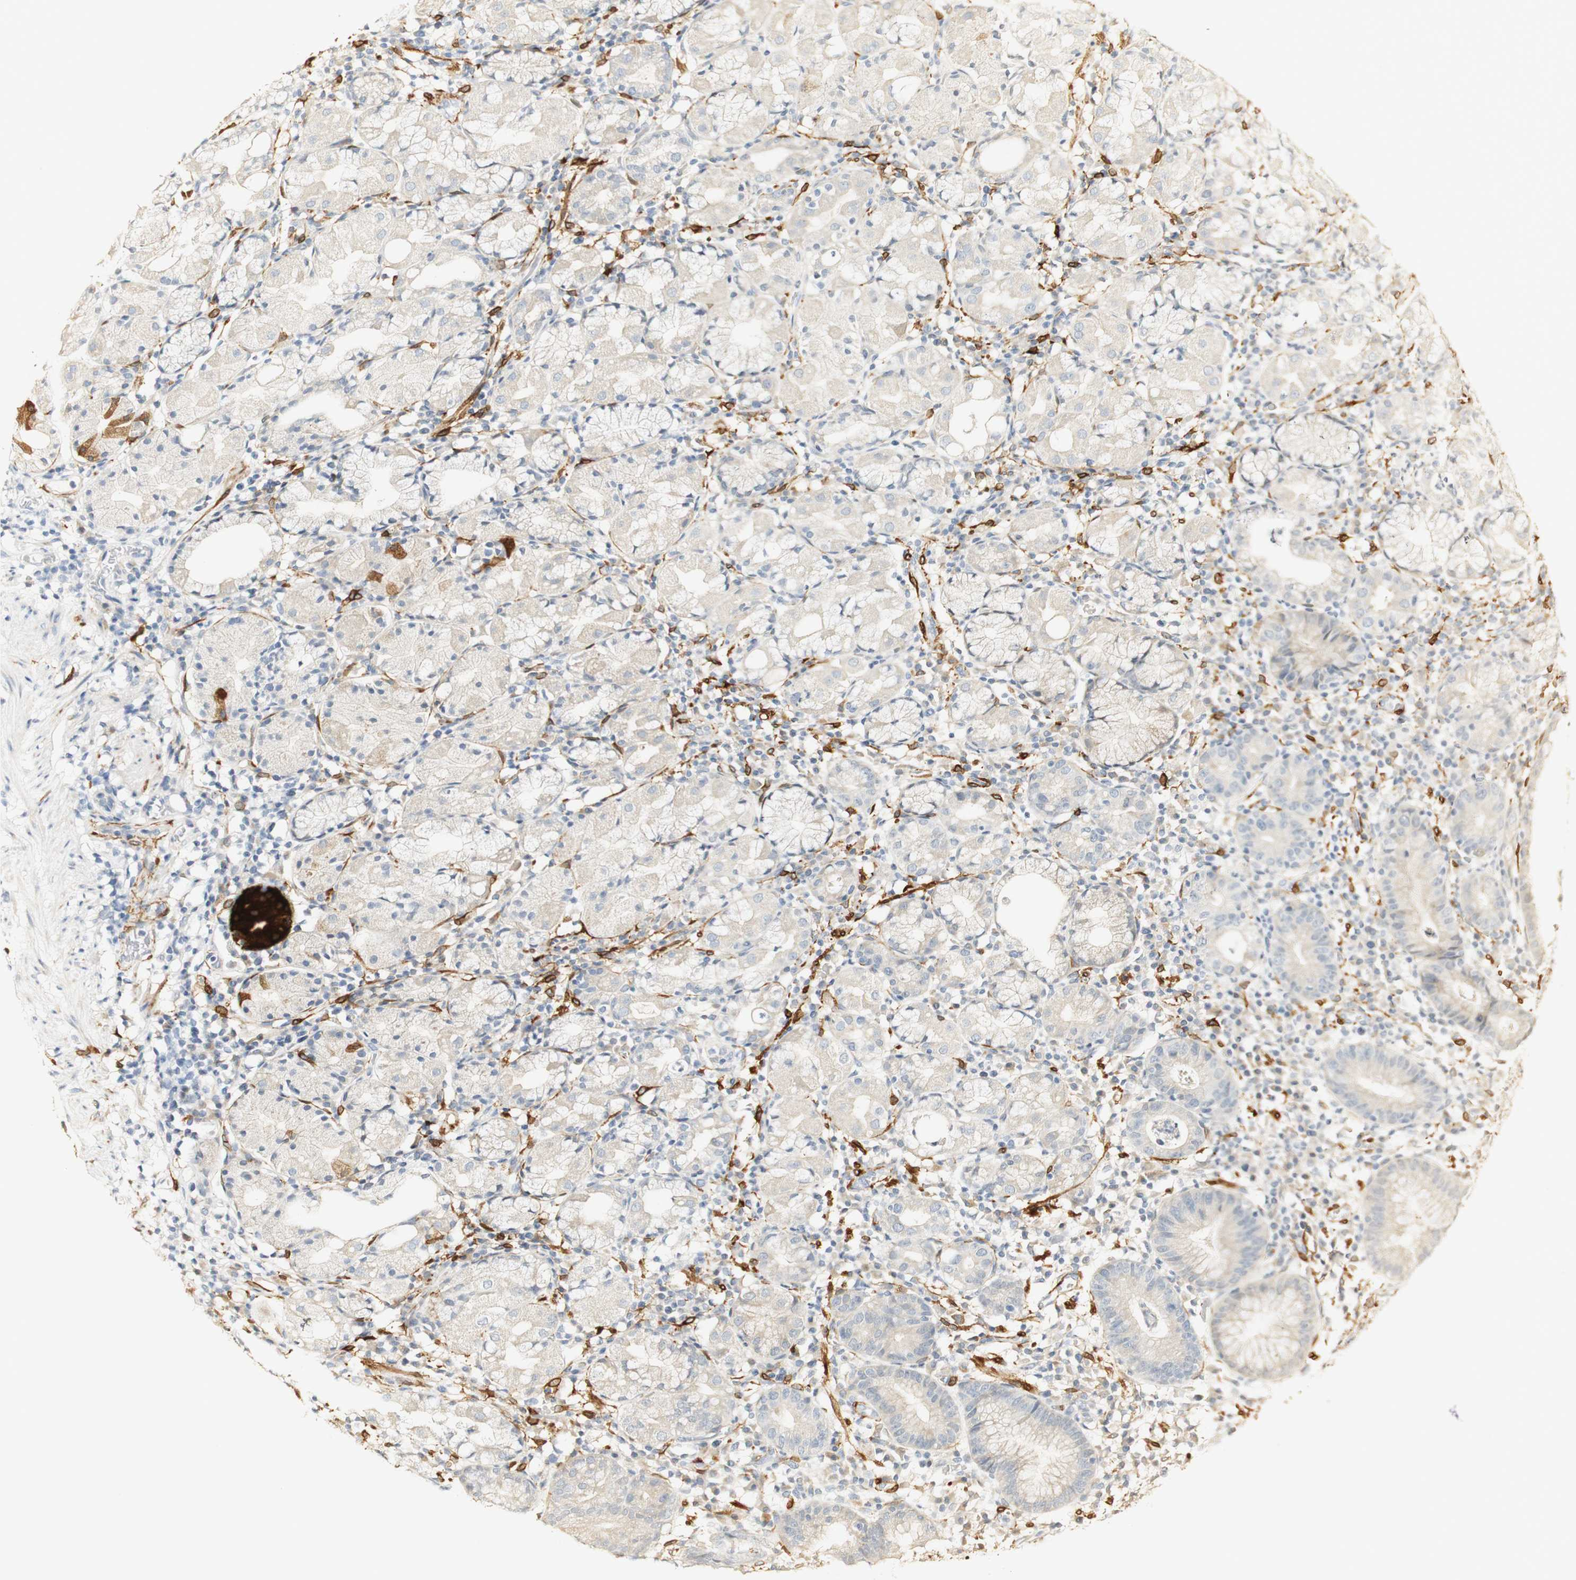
{"staining": {"intensity": "negative", "quantity": "none", "location": "none"}, "tissue": "stomach", "cell_type": "Glandular cells", "image_type": "normal", "snomed": [{"axis": "morphology", "description": "Normal tissue, NOS"}, {"axis": "topography", "description": "Stomach"}, {"axis": "topography", "description": "Stomach, lower"}], "caption": "The IHC histopathology image has no significant positivity in glandular cells of stomach. Brightfield microscopy of IHC stained with DAB (brown) and hematoxylin (blue), captured at high magnification.", "gene": "FMO3", "patient": {"sex": "female", "age": 75}}